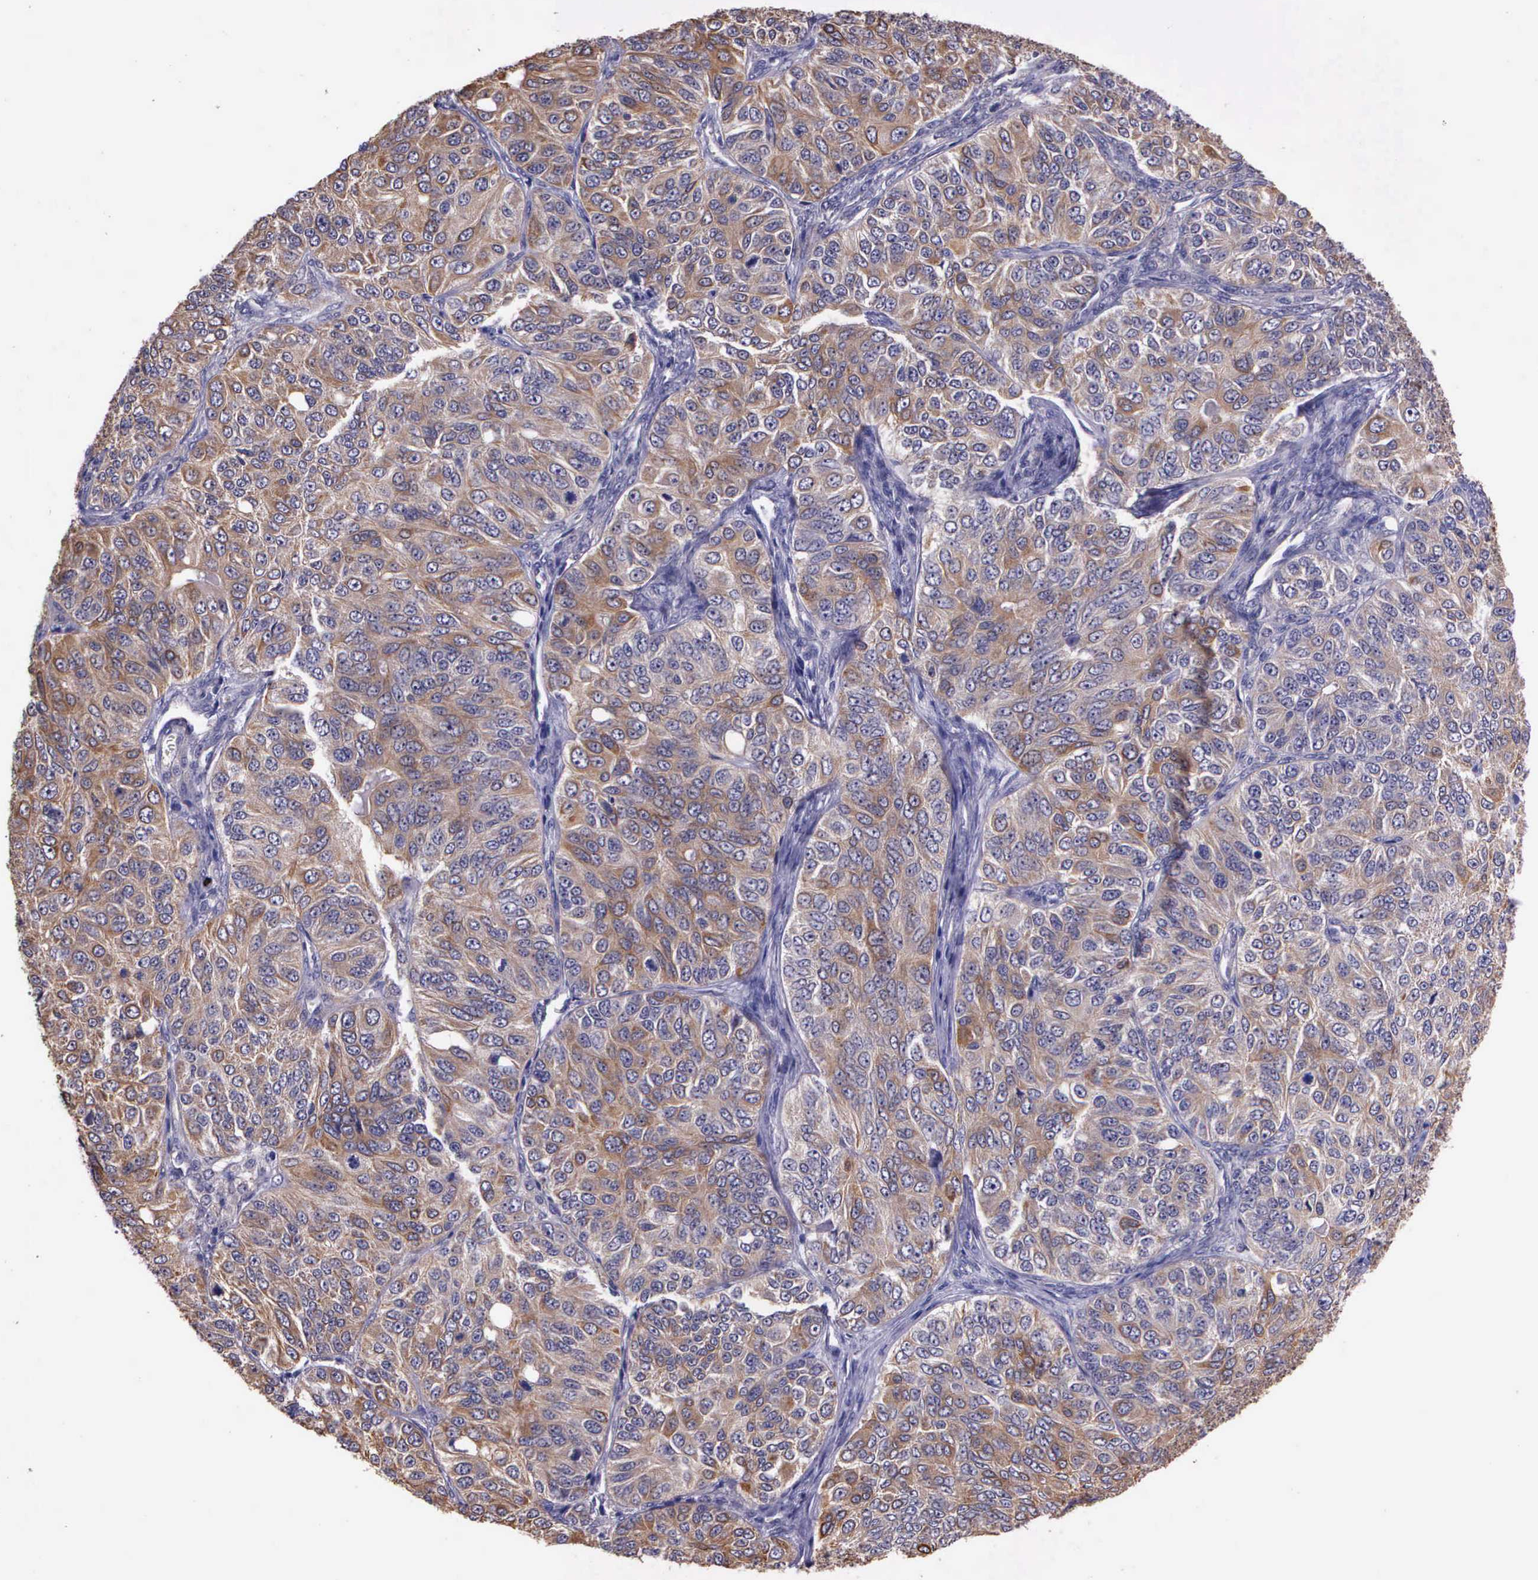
{"staining": {"intensity": "weak", "quantity": ">75%", "location": "cytoplasmic/membranous"}, "tissue": "ovarian cancer", "cell_type": "Tumor cells", "image_type": "cancer", "snomed": [{"axis": "morphology", "description": "Carcinoma, endometroid"}, {"axis": "topography", "description": "Ovary"}], "caption": "Endometroid carcinoma (ovarian) stained with a brown dye exhibits weak cytoplasmic/membranous positive expression in approximately >75% of tumor cells.", "gene": "IGBP1", "patient": {"sex": "female", "age": 51}}